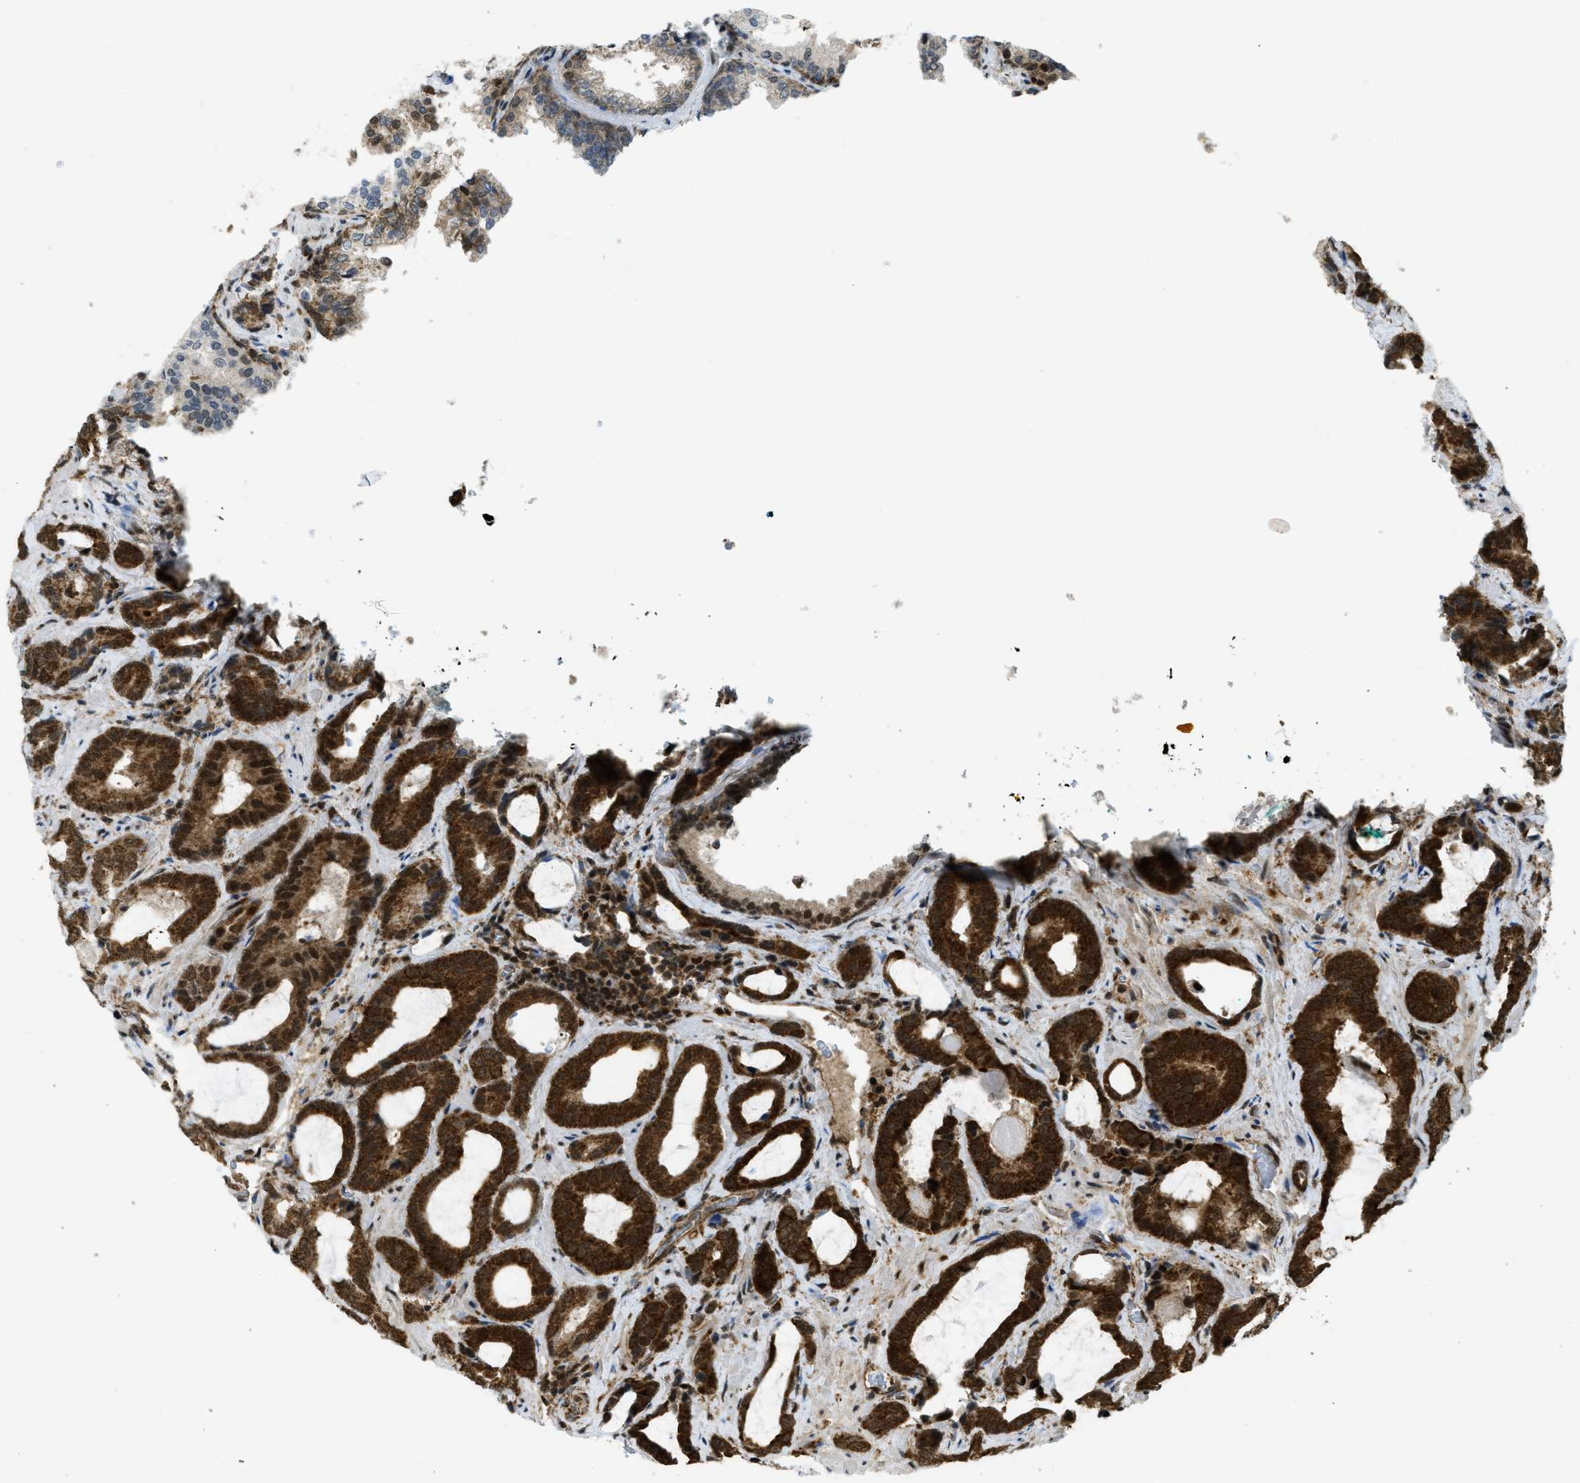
{"staining": {"intensity": "strong", "quantity": ">75%", "location": "cytoplasmic/membranous,nuclear"}, "tissue": "prostate cancer", "cell_type": "Tumor cells", "image_type": "cancer", "snomed": [{"axis": "morphology", "description": "Adenocarcinoma, Low grade"}, {"axis": "topography", "description": "Prostate"}], "caption": "DAB (3,3'-diaminobenzidine) immunohistochemical staining of prostate cancer shows strong cytoplasmic/membranous and nuclear protein staining in approximately >75% of tumor cells.", "gene": "TNPO1", "patient": {"sex": "male", "age": 69}}